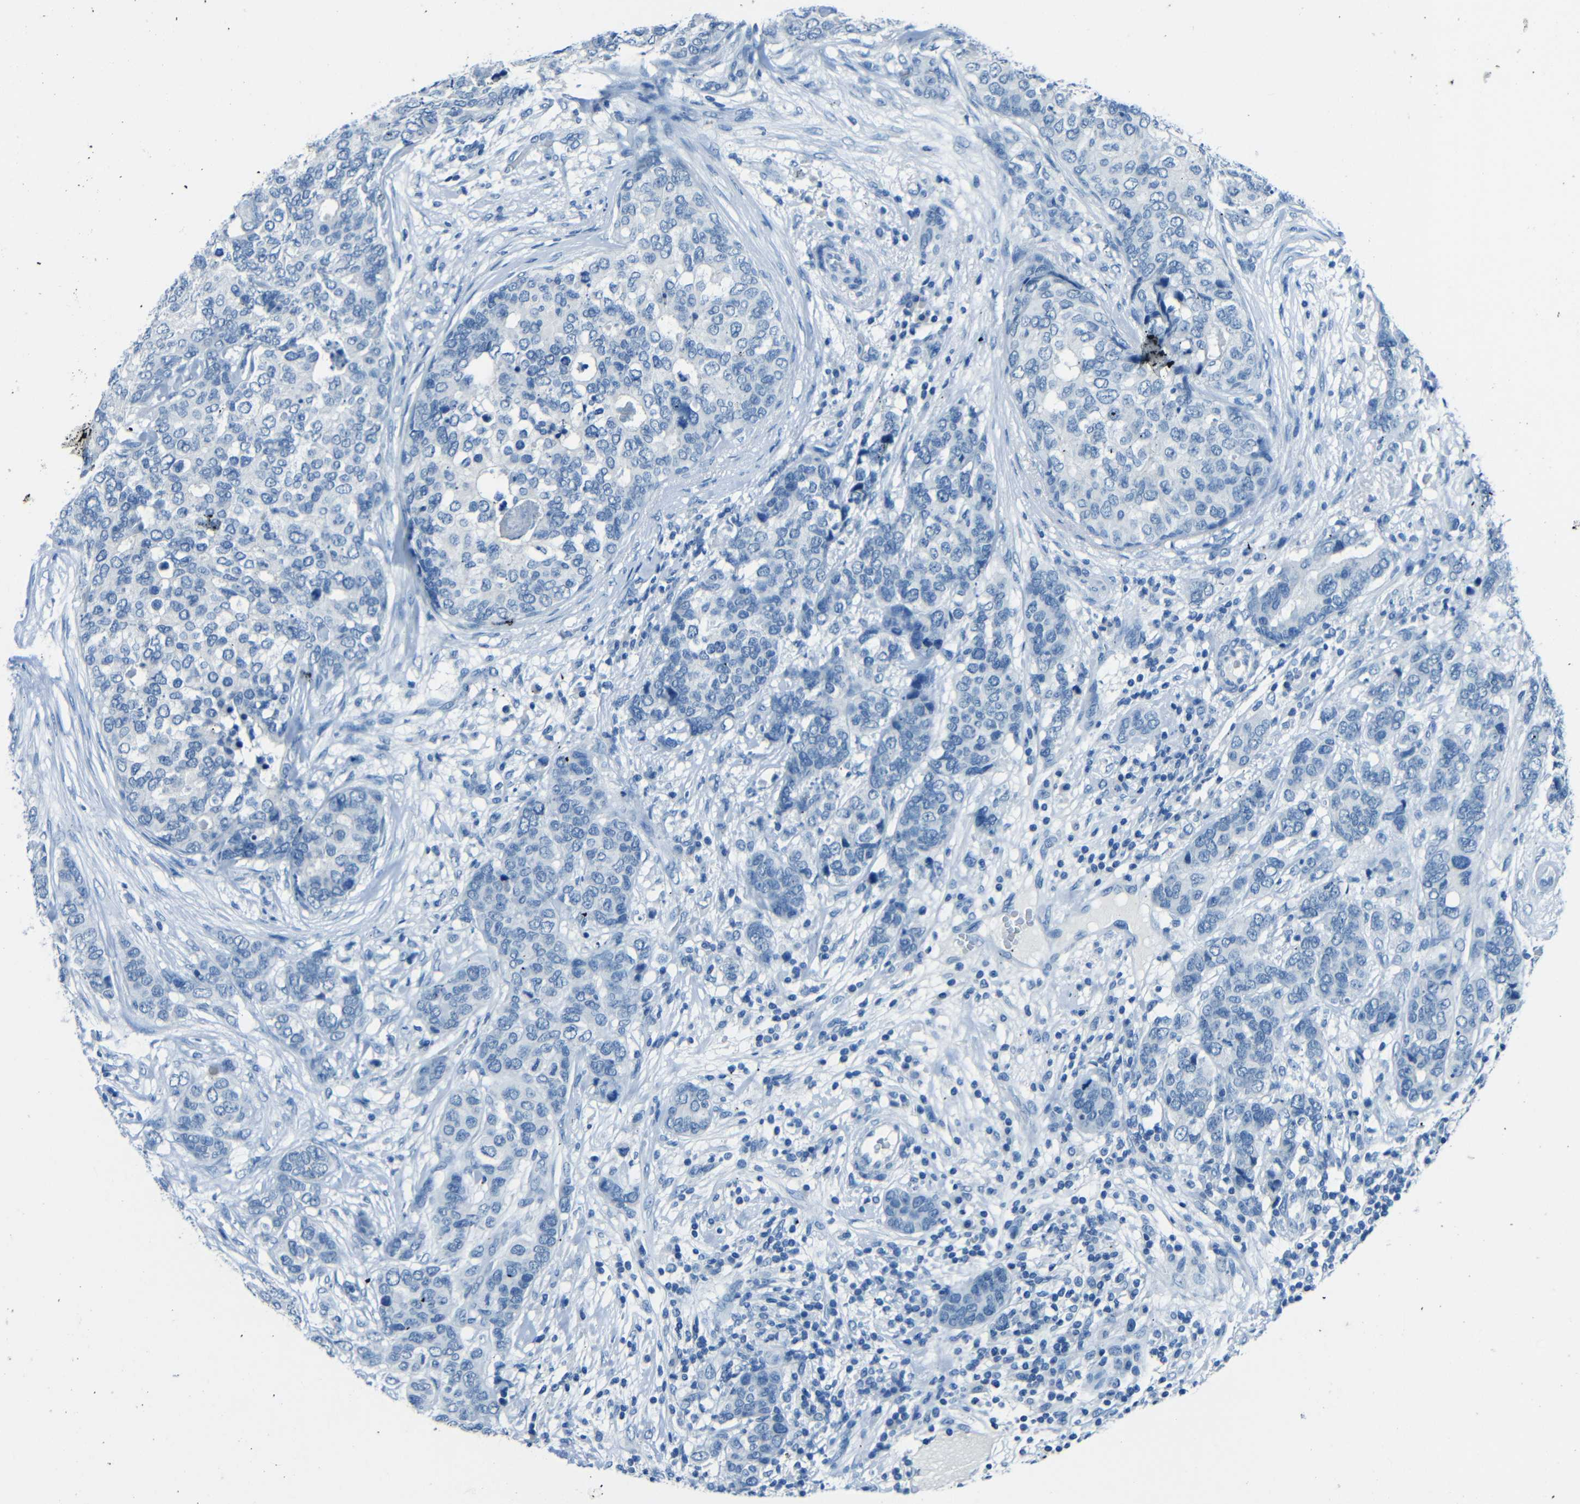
{"staining": {"intensity": "negative", "quantity": "none", "location": "none"}, "tissue": "breast cancer", "cell_type": "Tumor cells", "image_type": "cancer", "snomed": [{"axis": "morphology", "description": "Lobular carcinoma"}, {"axis": "topography", "description": "Breast"}], "caption": "DAB (3,3'-diaminobenzidine) immunohistochemical staining of lobular carcinoma (breast) displays no significant expression in tumor cells.", "gene": "FBN2", "patient": {"sex": "female", "age": 59}}